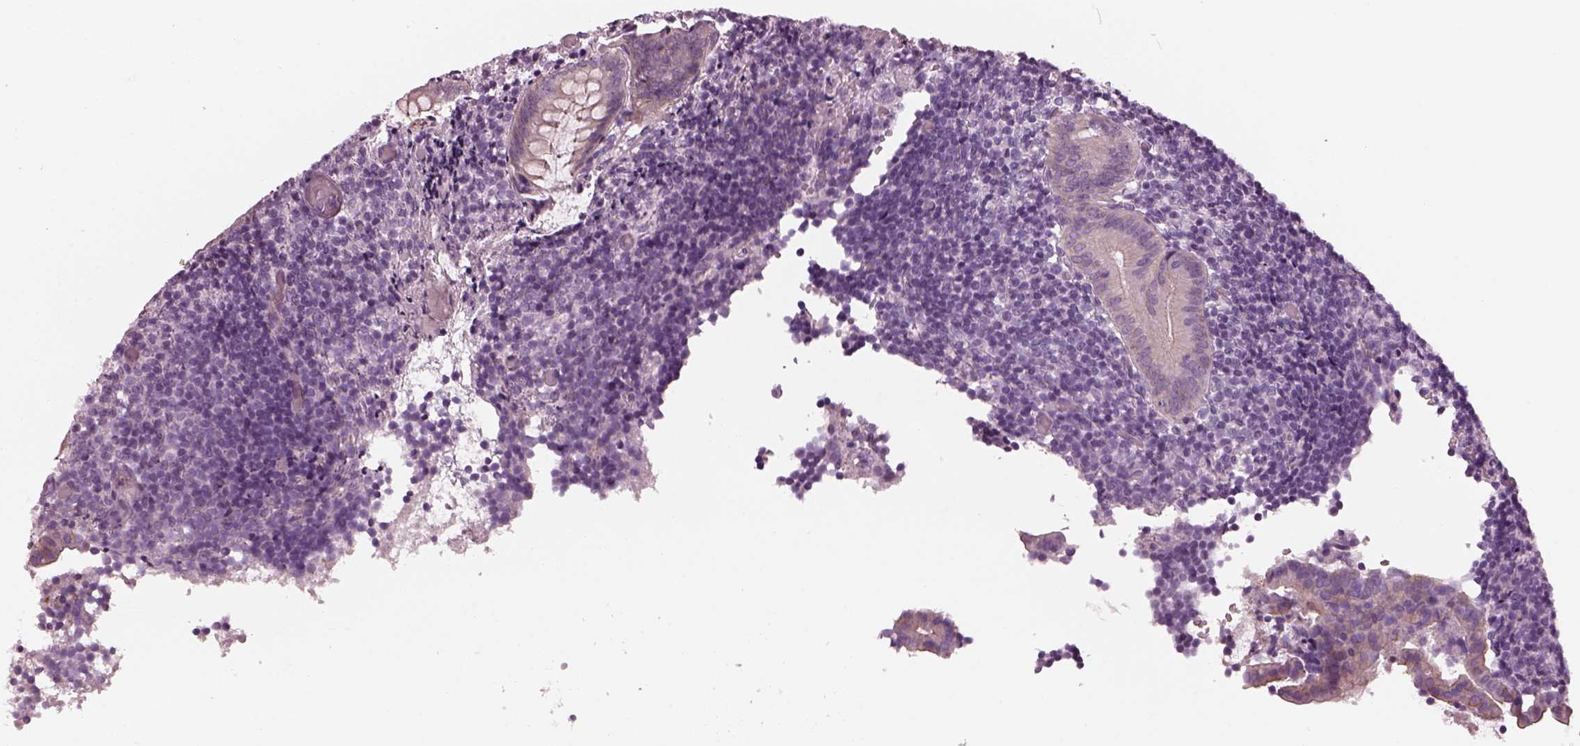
{"staining": {"intensity": "negative", "quantity": "none", "location": "none"}, "tissue": "appendix", "cell_type": "Glandular cells", "image_type": "normal", "snomed": [{"axis": "morphology", "description": "Normal tissue, NOS"}, {"axis": "topography", "description": "Appendix"}], "caption": "IHC image of unremarkable appendix stained for a protein (brown), which demonstrates no staining in glandular cells. (IHC, brightfield microscopy, high magnification).", "gene": "BFSP1", "patient": {"sex": "female", "age": 32}}